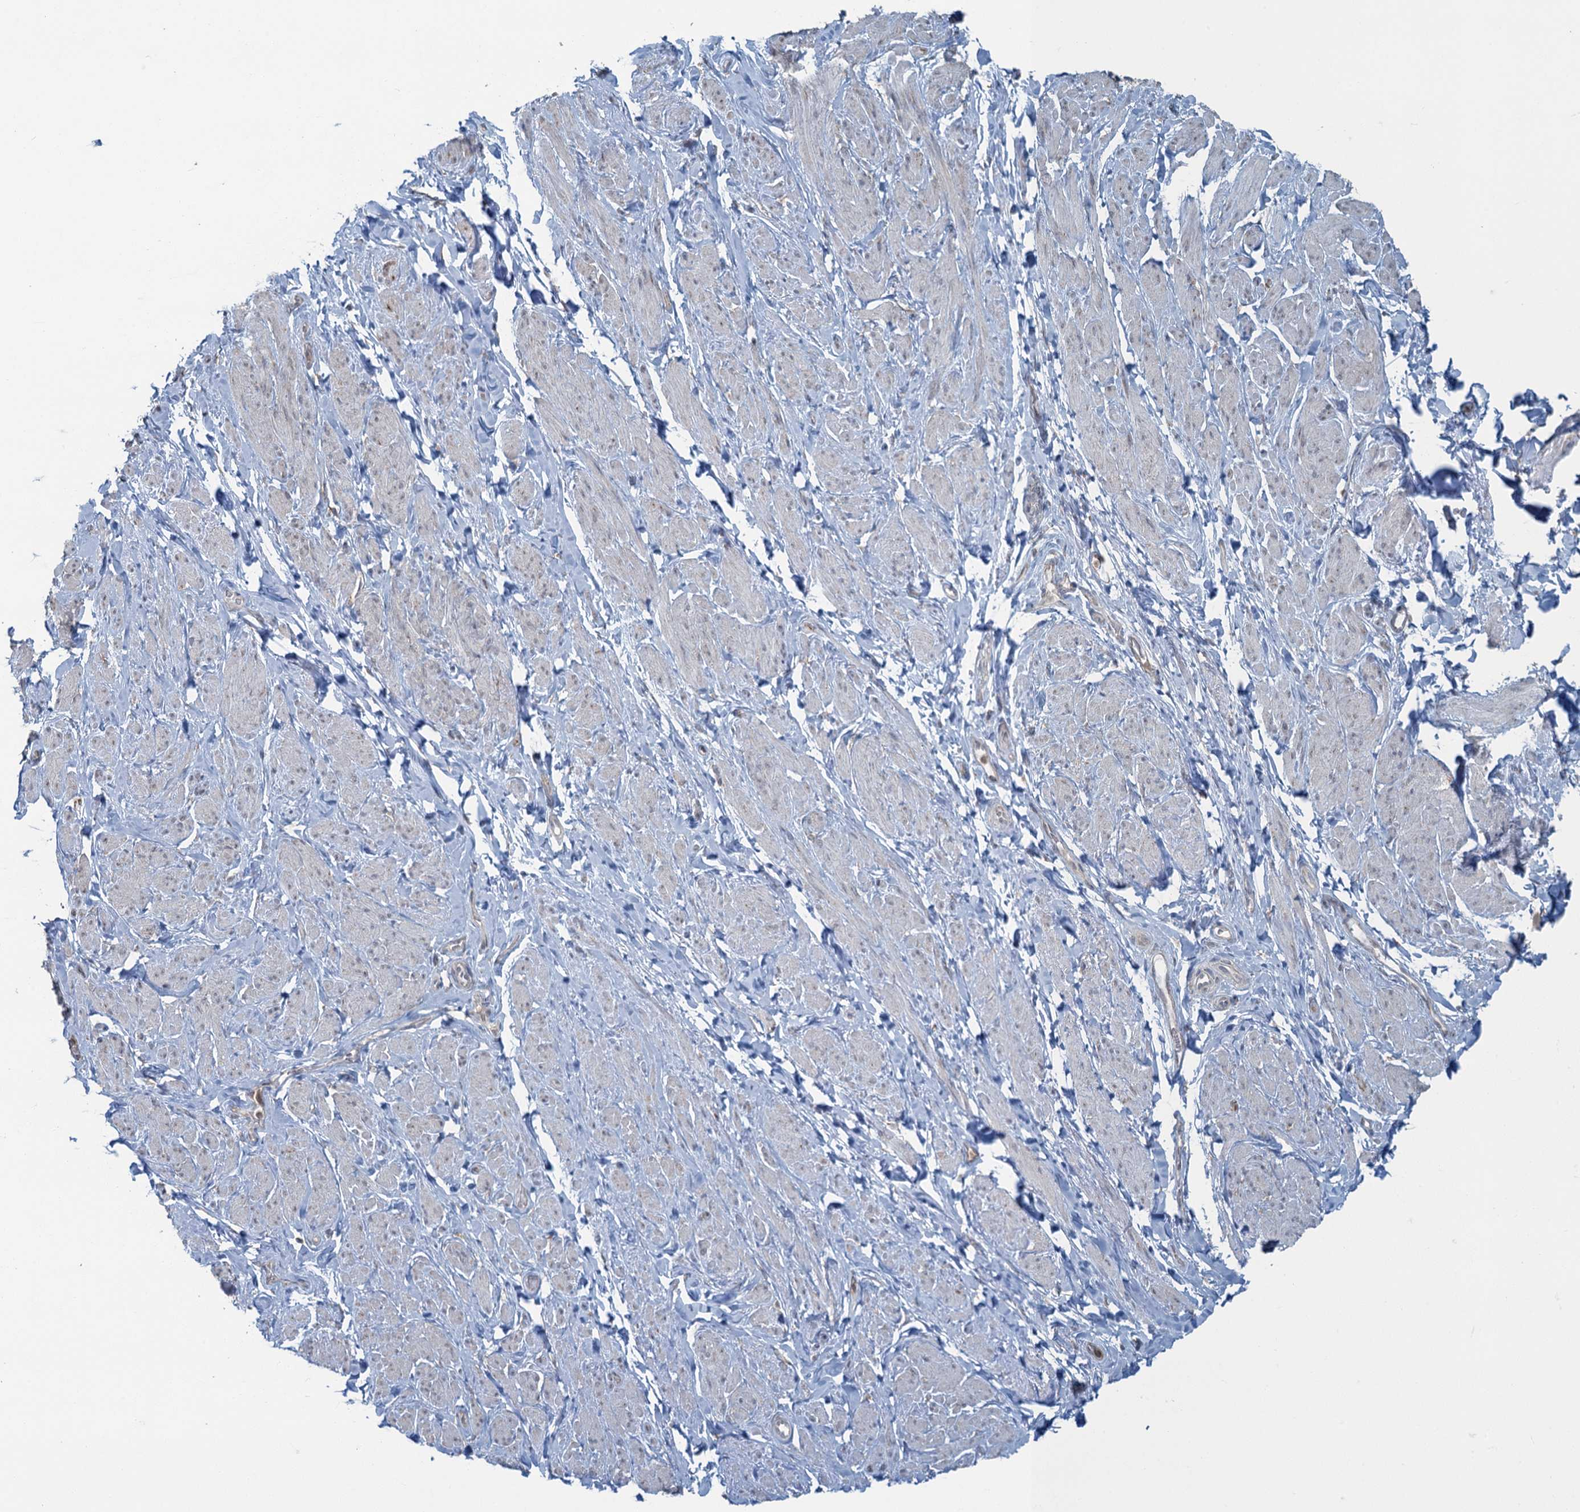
{"staining": {"intensity": "negative", "quantity": "none", "location": "none"}, "tissue": "smooth muscle", "cell_type": "Smooth muscle cells", "image_type": "normal", "snomed": [{"axis": "morphology", "description": "Normal tissue, NOS"}, {"axis": "topography", "description": "Smooth muscle"}, {"axis": "topography", "description": "Peripheral nerve tissue"}], "caption": "IHC of normal human smooth muscle displays no staining in smooth muscle cells. (DAB immunohistochemistry (IHC), high magnification).", "gene": "TEX35", "patient": {"sex": "male", "age": 69}}